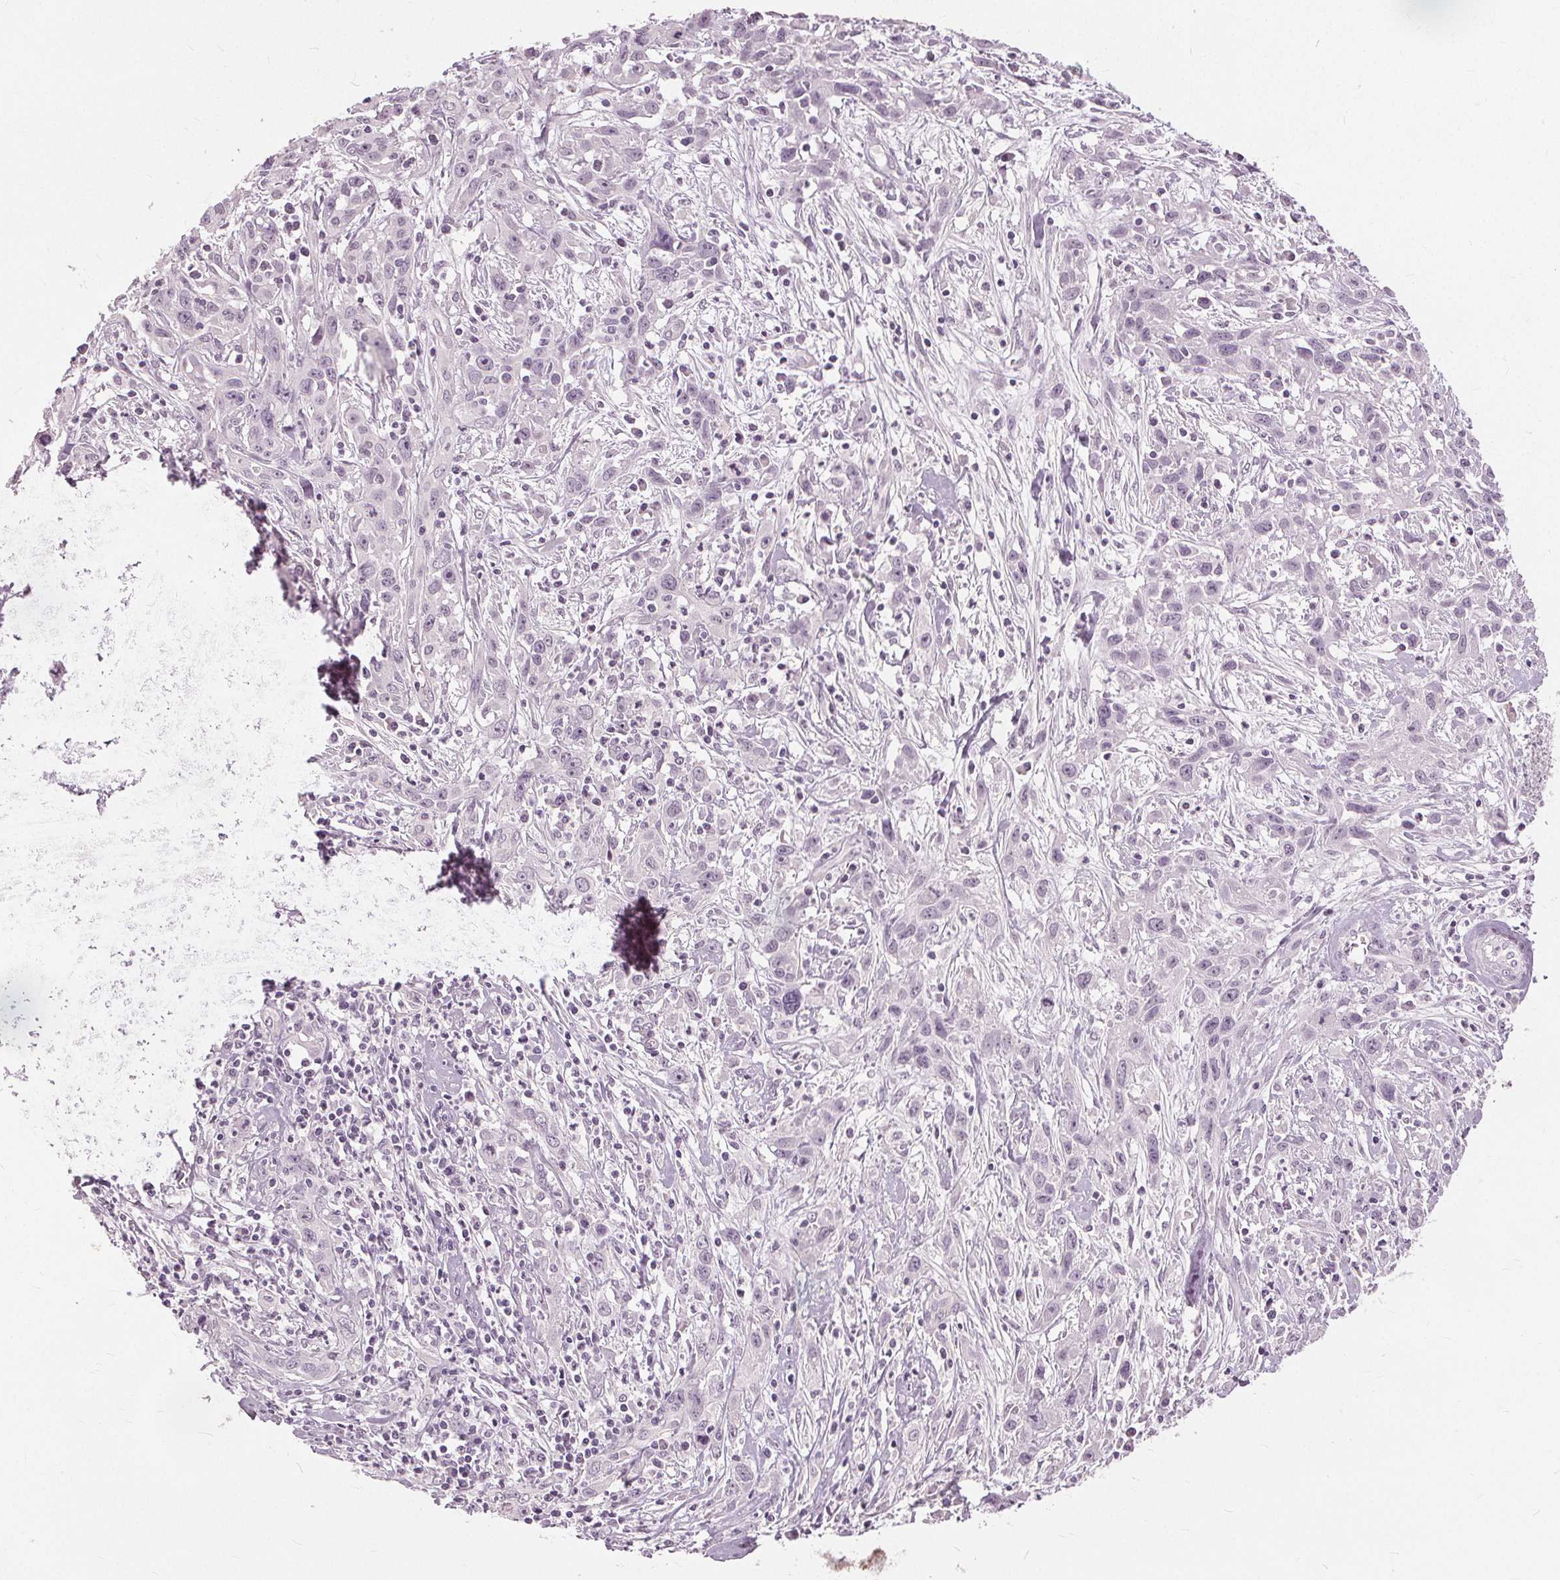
{"staining": {"intensity": "negative", "quantity": "none", "location": "none"}, "tissue": "cervical cancer", "cell_type": "Tumor cells", "image_type": "cancer", "snomed": [{"axis": "morphology", "description": "Squamous cell carcinoma, NOS"}, {"axis": "topography", "description": "Cervix"}], "caption": "Tumor cells show no significant protein staining in cervical cancer.", "gene": "SFTPD", "patient": {"sex": "female", "age": 38}}